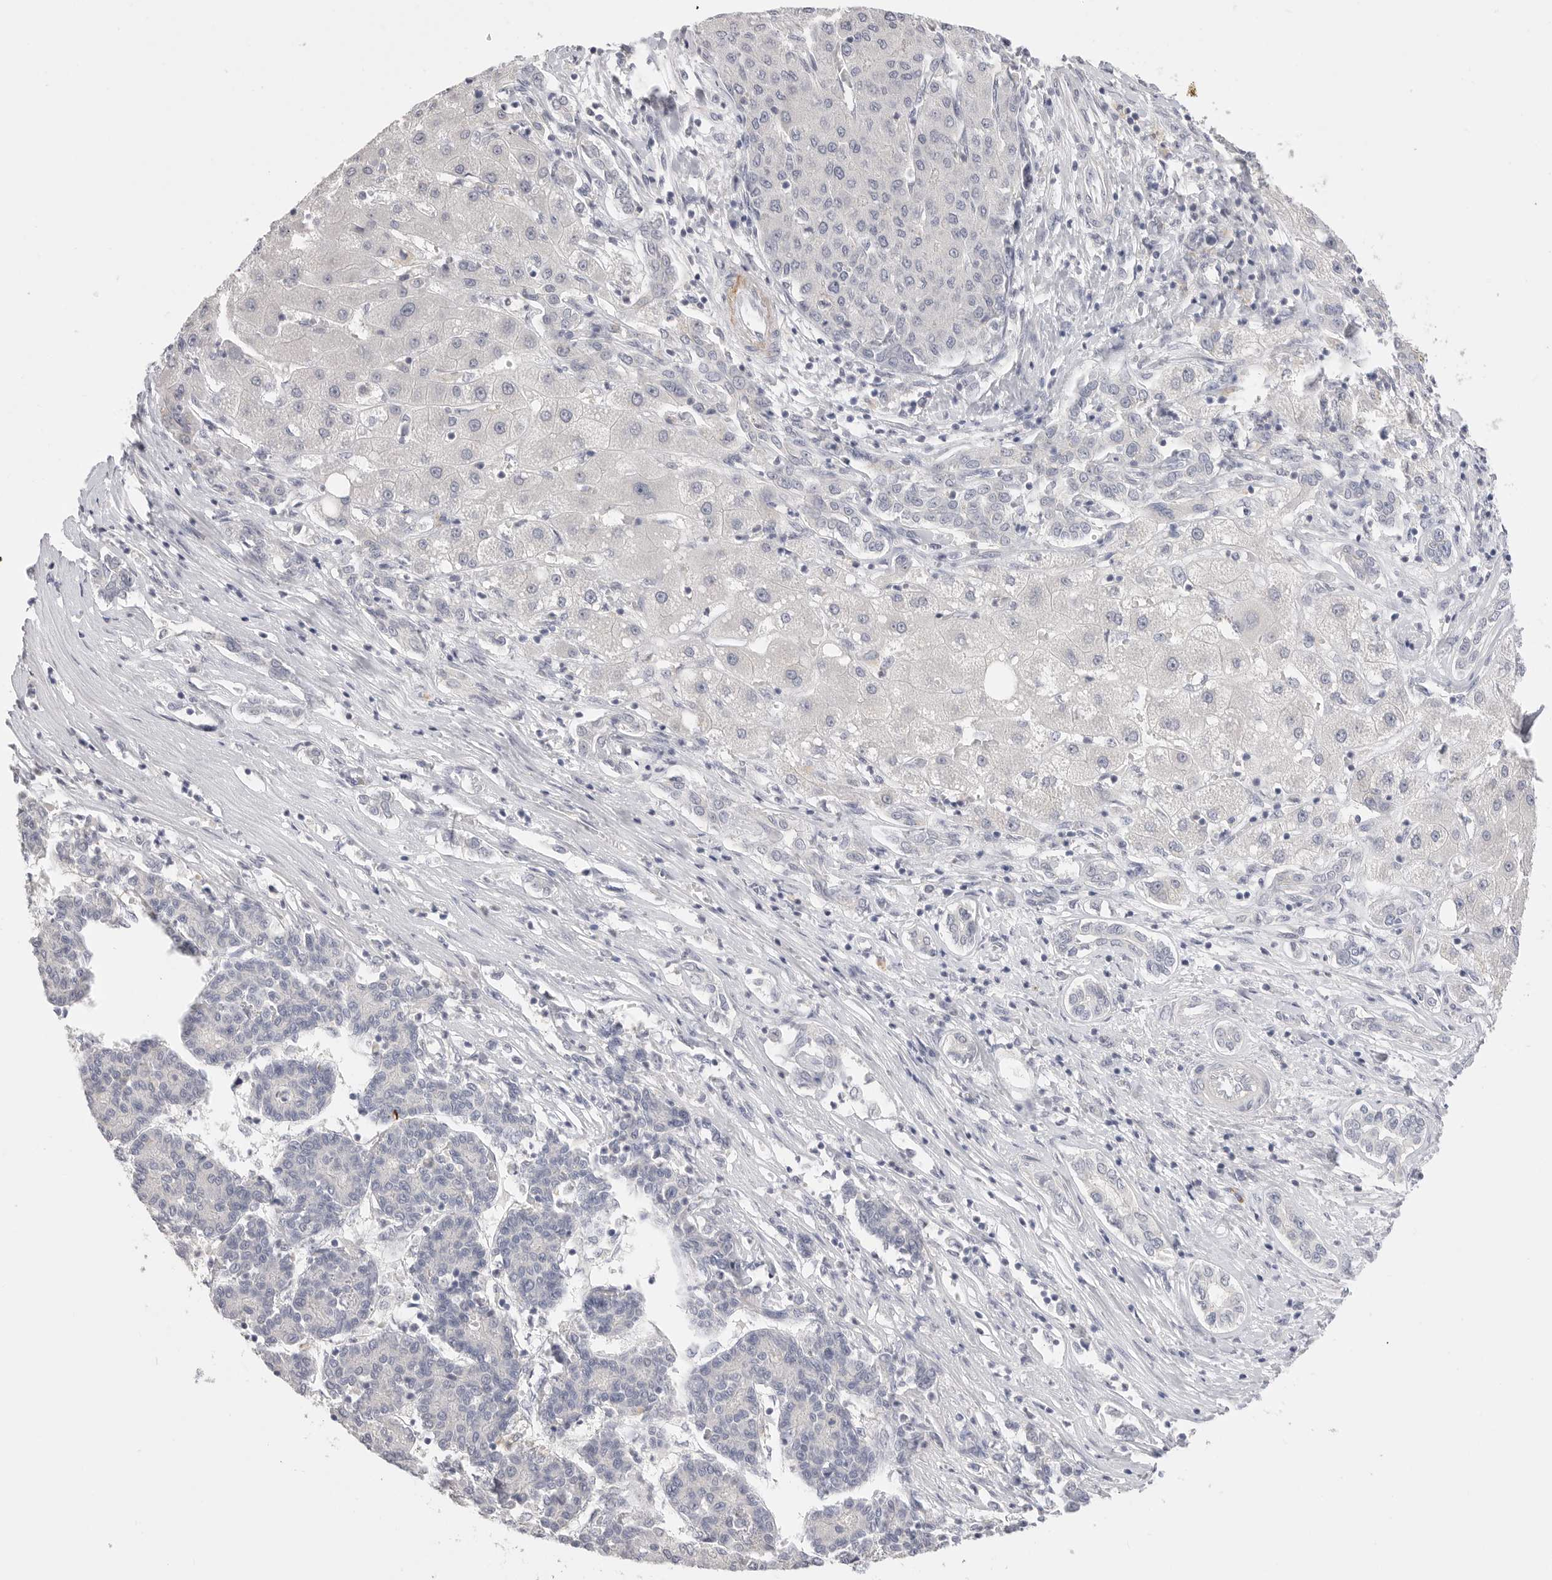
{"staining": {"intensity": "negative", "quantity": "none", "location": "none"}, "tissue": "liver cancer", "cell_type": "Tumor cells", "image_type": "cancer", "snomed": [{"axis": "morphology", "description": "Carcinoma, Hepatocellular, NOS"}, {"axis": "topography", "description": "Liver"}], "caption": "A high-resolution histopathology image shows immunohistochemistry staining of hepatocellular carcinoma (liver), which displays no significant expression in tumor cells.", "gene": "FBN2", "patient": {"sex": "male", "age": 65}}